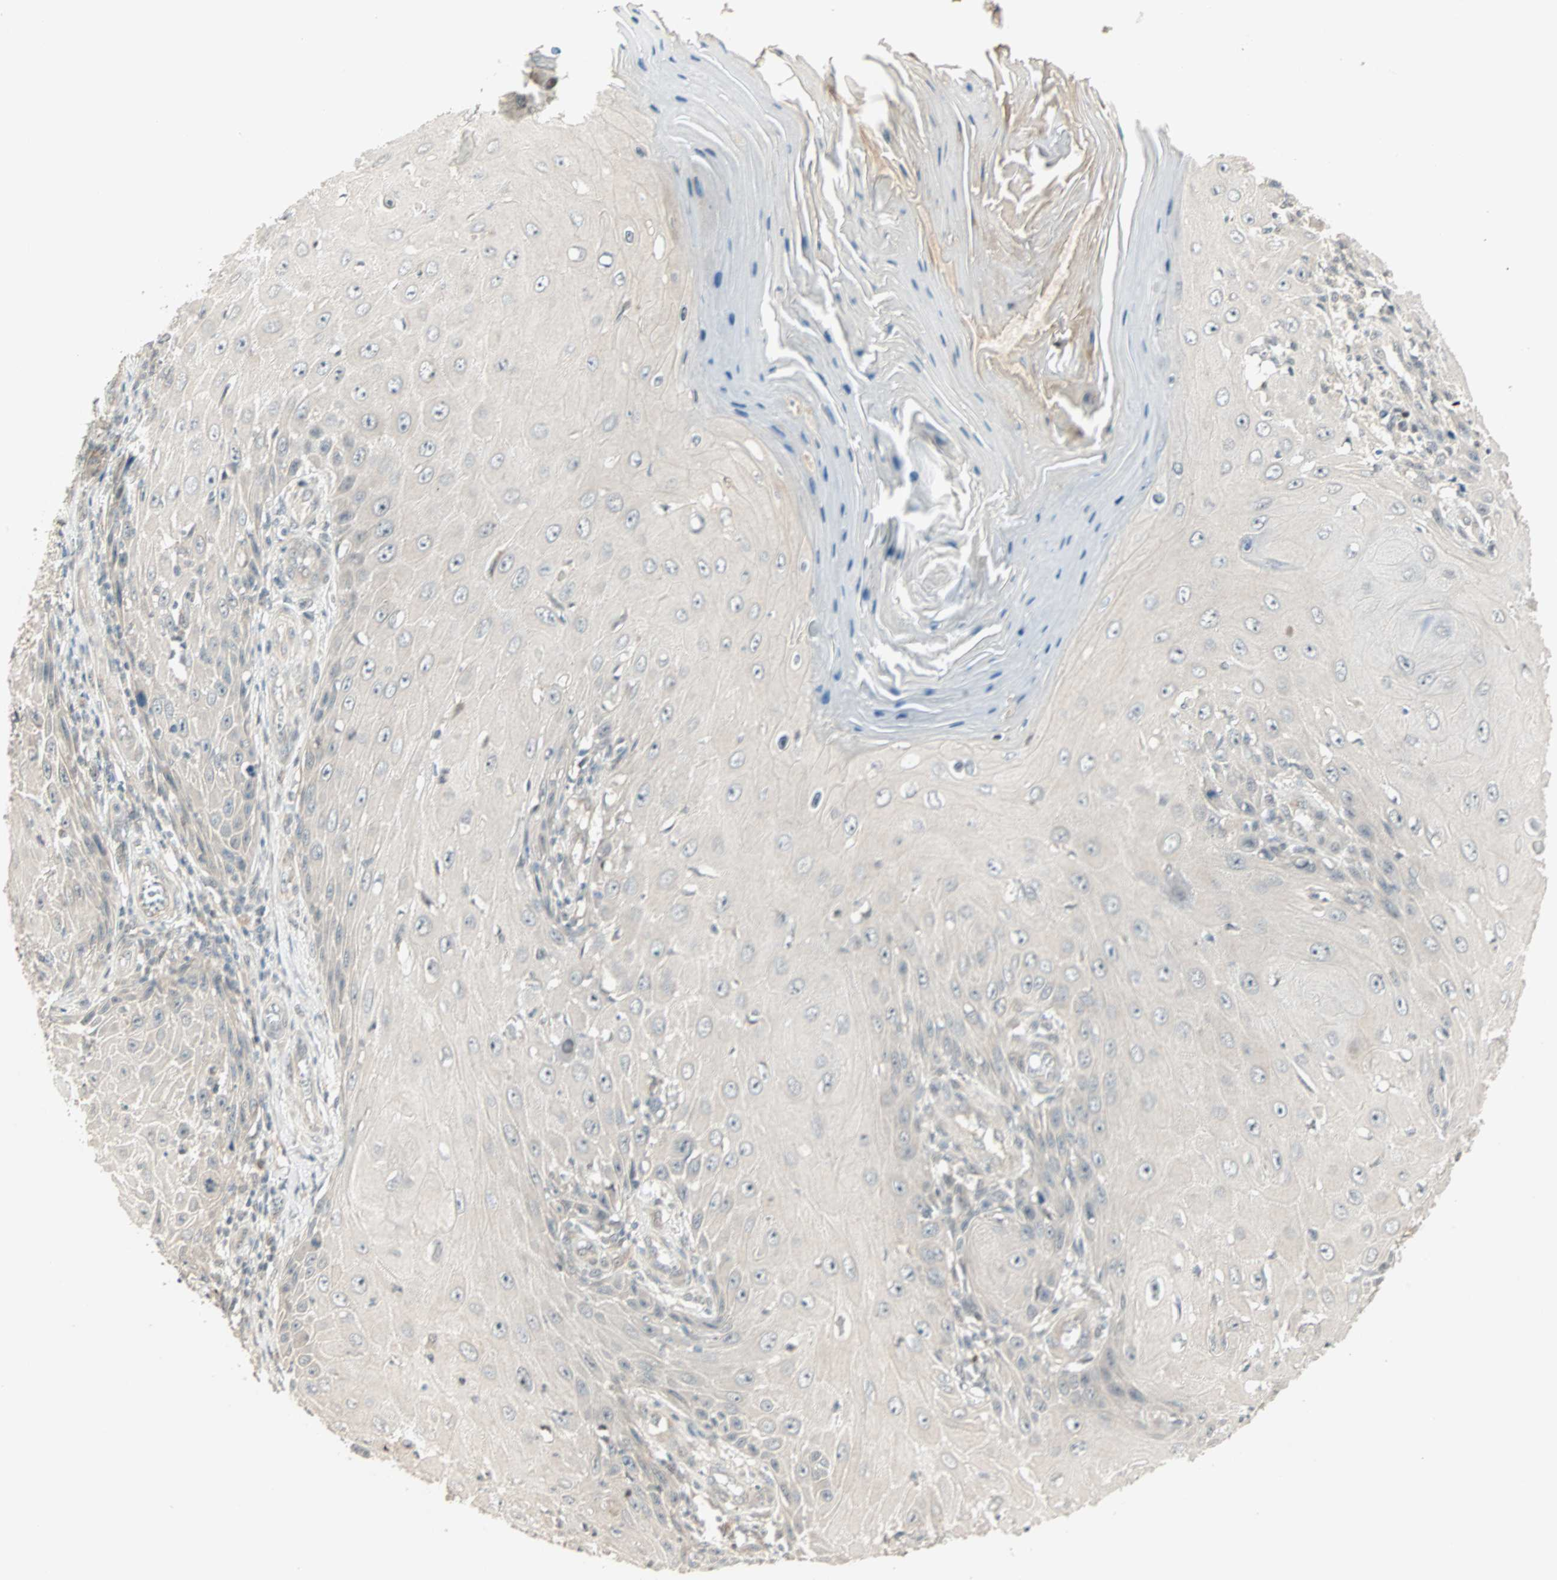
{"staining": {"intensity": "negative", "quantity": "none", "location": "none"}, "tissue": "skin cancer", "cell_type": "Tumor cells", "image_type": "cancer", "snomed": [{"axis": "morphology", "description": "Squamous cell carcinoma, NOS"}, {"axis": "topography", "description": "Skin"}], "caption": "Skin cancer (squamous cell carcinoma) was stained to show a protein in brown. There is no significant positivity in tumor cells. (DAB immunohistochemistry (IHC) visualized using brightfield microscopy, high magnification).", "gene": "ACSL5", "patient": {"sex": "female", "age": 73}}